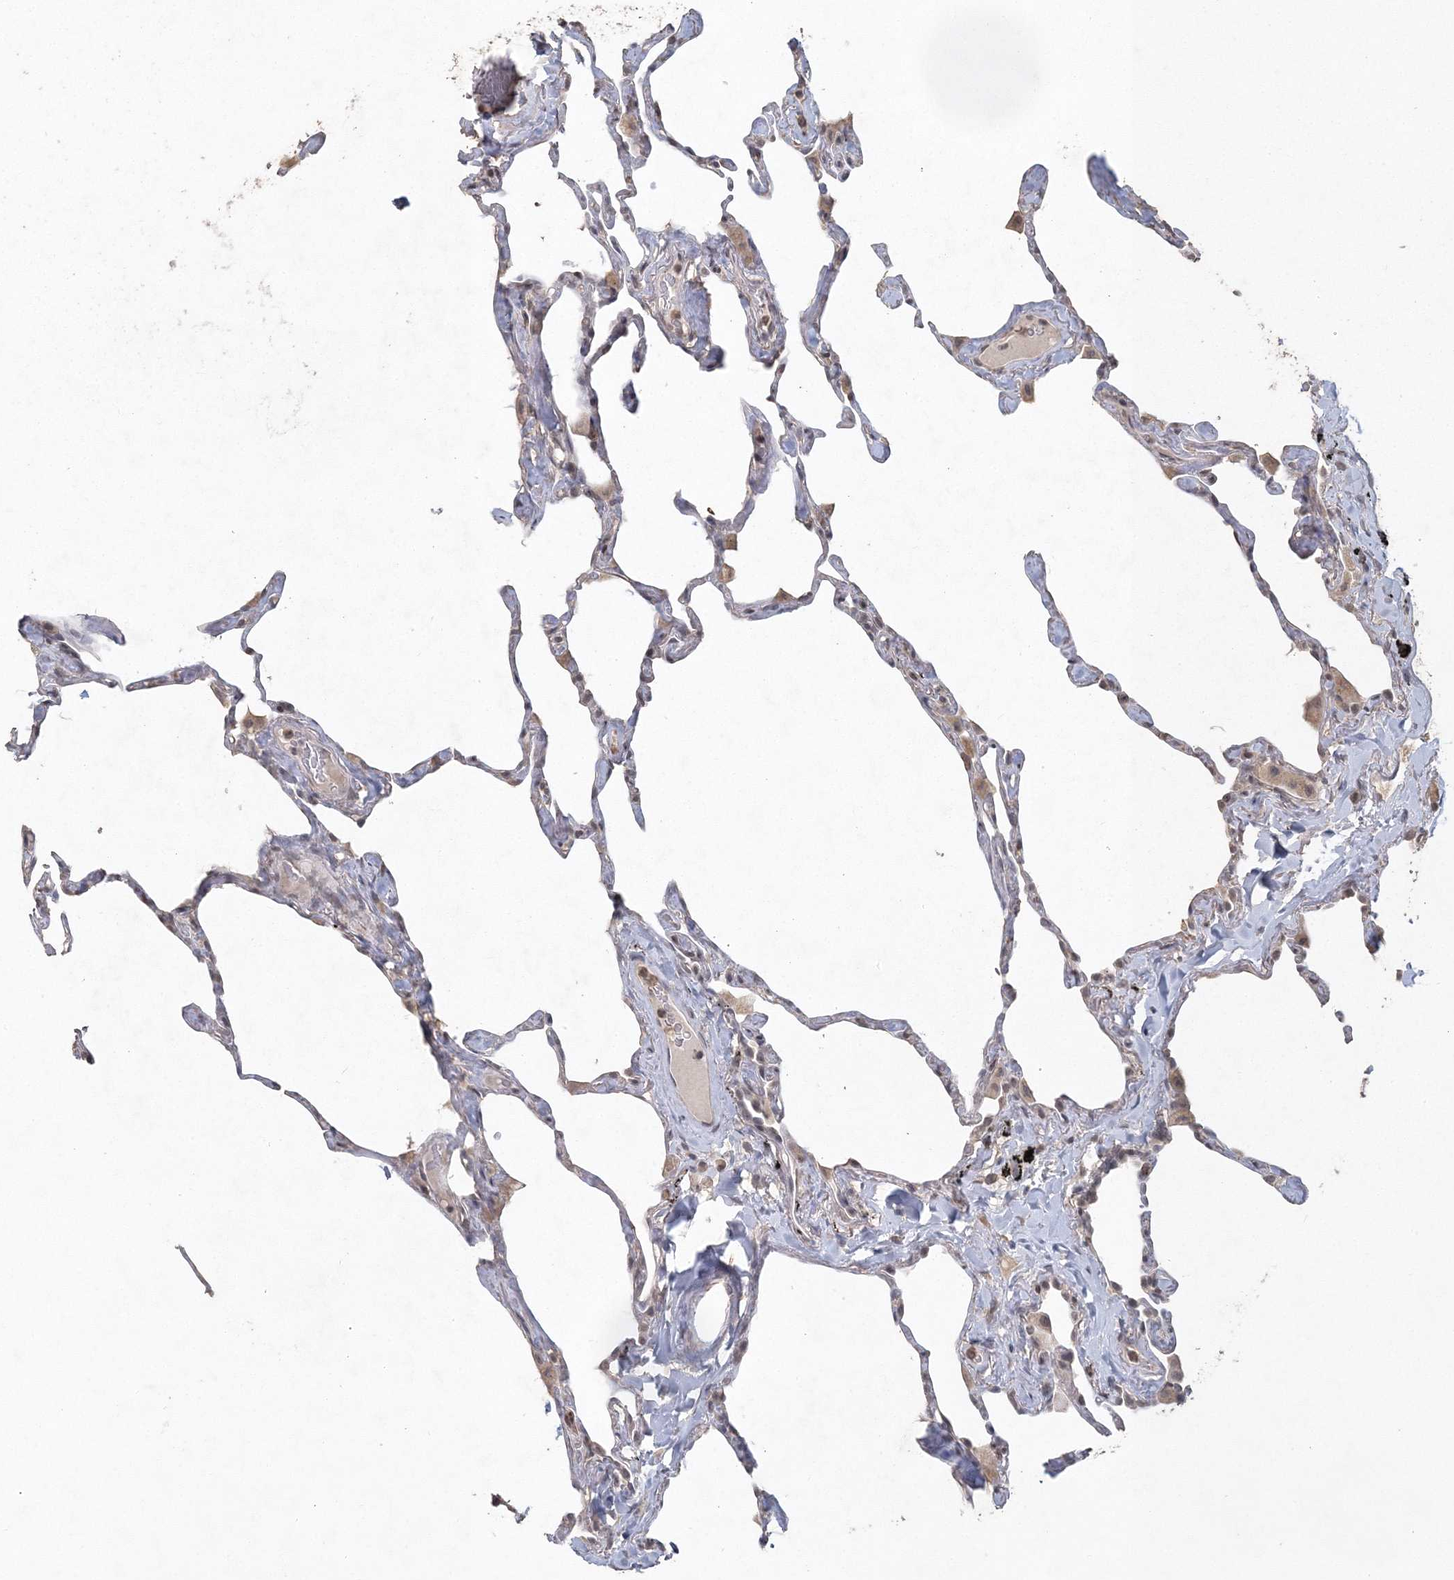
{"staining": {"intensity": "negative", "quantity": "none", "location": "none"}, "tissue": "lung", "cell_type": "Alveolar cells", "image_type": "normal", "snomed": [{"axis": "morphology", "description": "Normal tissue, NOS"}, {"axis": "topography", "description": "Lung"}], "caption": "Protein analysis of unremarkable lung exhibits no significant positivity in alveolar cells. (DAB (3,3'-diaminobenzidine) immunohistochemistry visualized using brightfield microscopy, high magnification).", "gene": "UIMC1", "patient": {"sex": "male", "age": 65}}